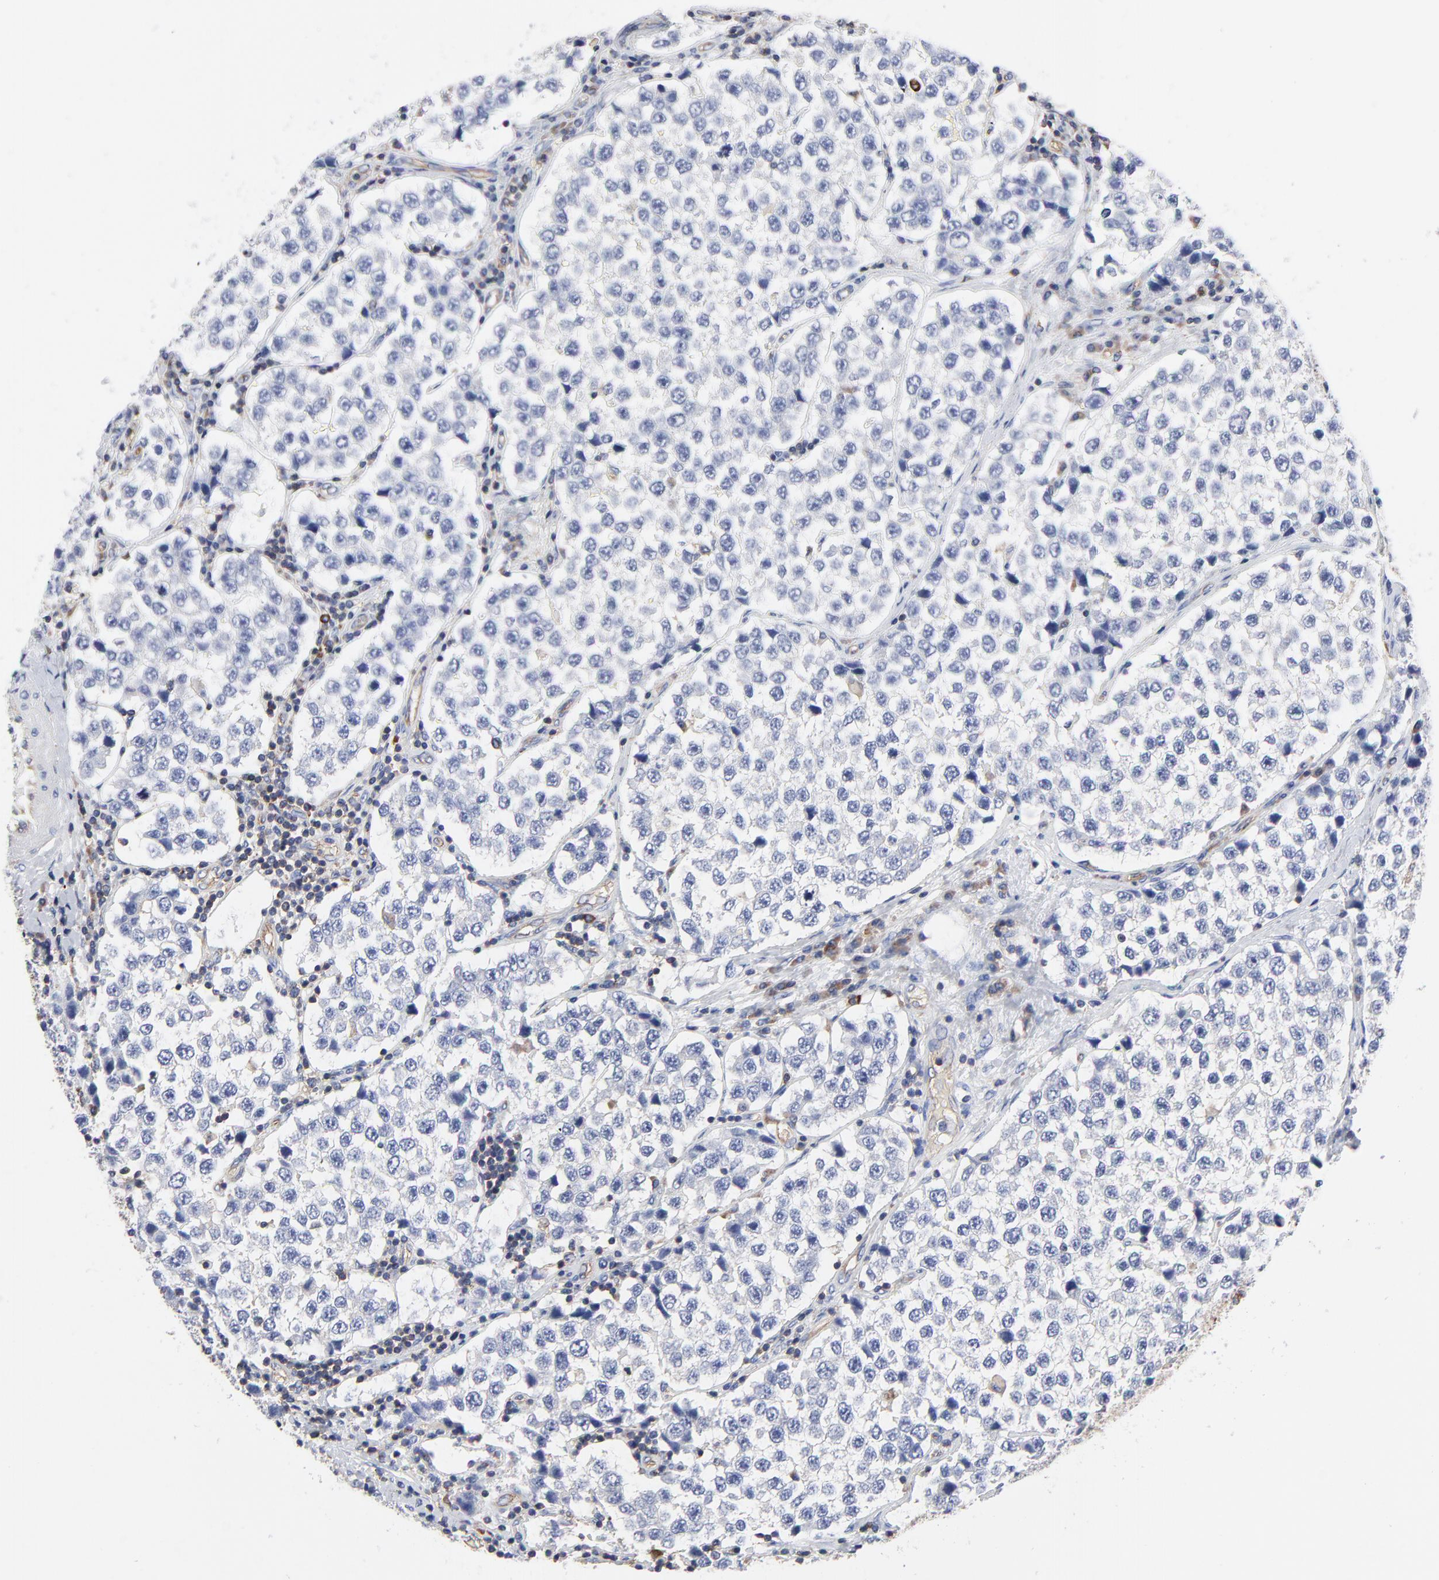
{"staining": {"intensity": "negative", "quantity": "none", "location": "none"}, "tissue": "testis cancer", "cell_type": "Tumor cells", "image_type": "cancer", "snomed": [{"axis": "morphology", "description": "Seminoma, NOS"}, {"axis": "topography", "description": "Testis"}], "caption": "This micrograph is of testis cancer (seminoma) stained with immunohistochemistry to label a protein in brown with the nuclei are counter-stained blue. There is no expression in tumor cells.", "gene": "CD2AP", "patient": {"sex": "male", "age": 39}}